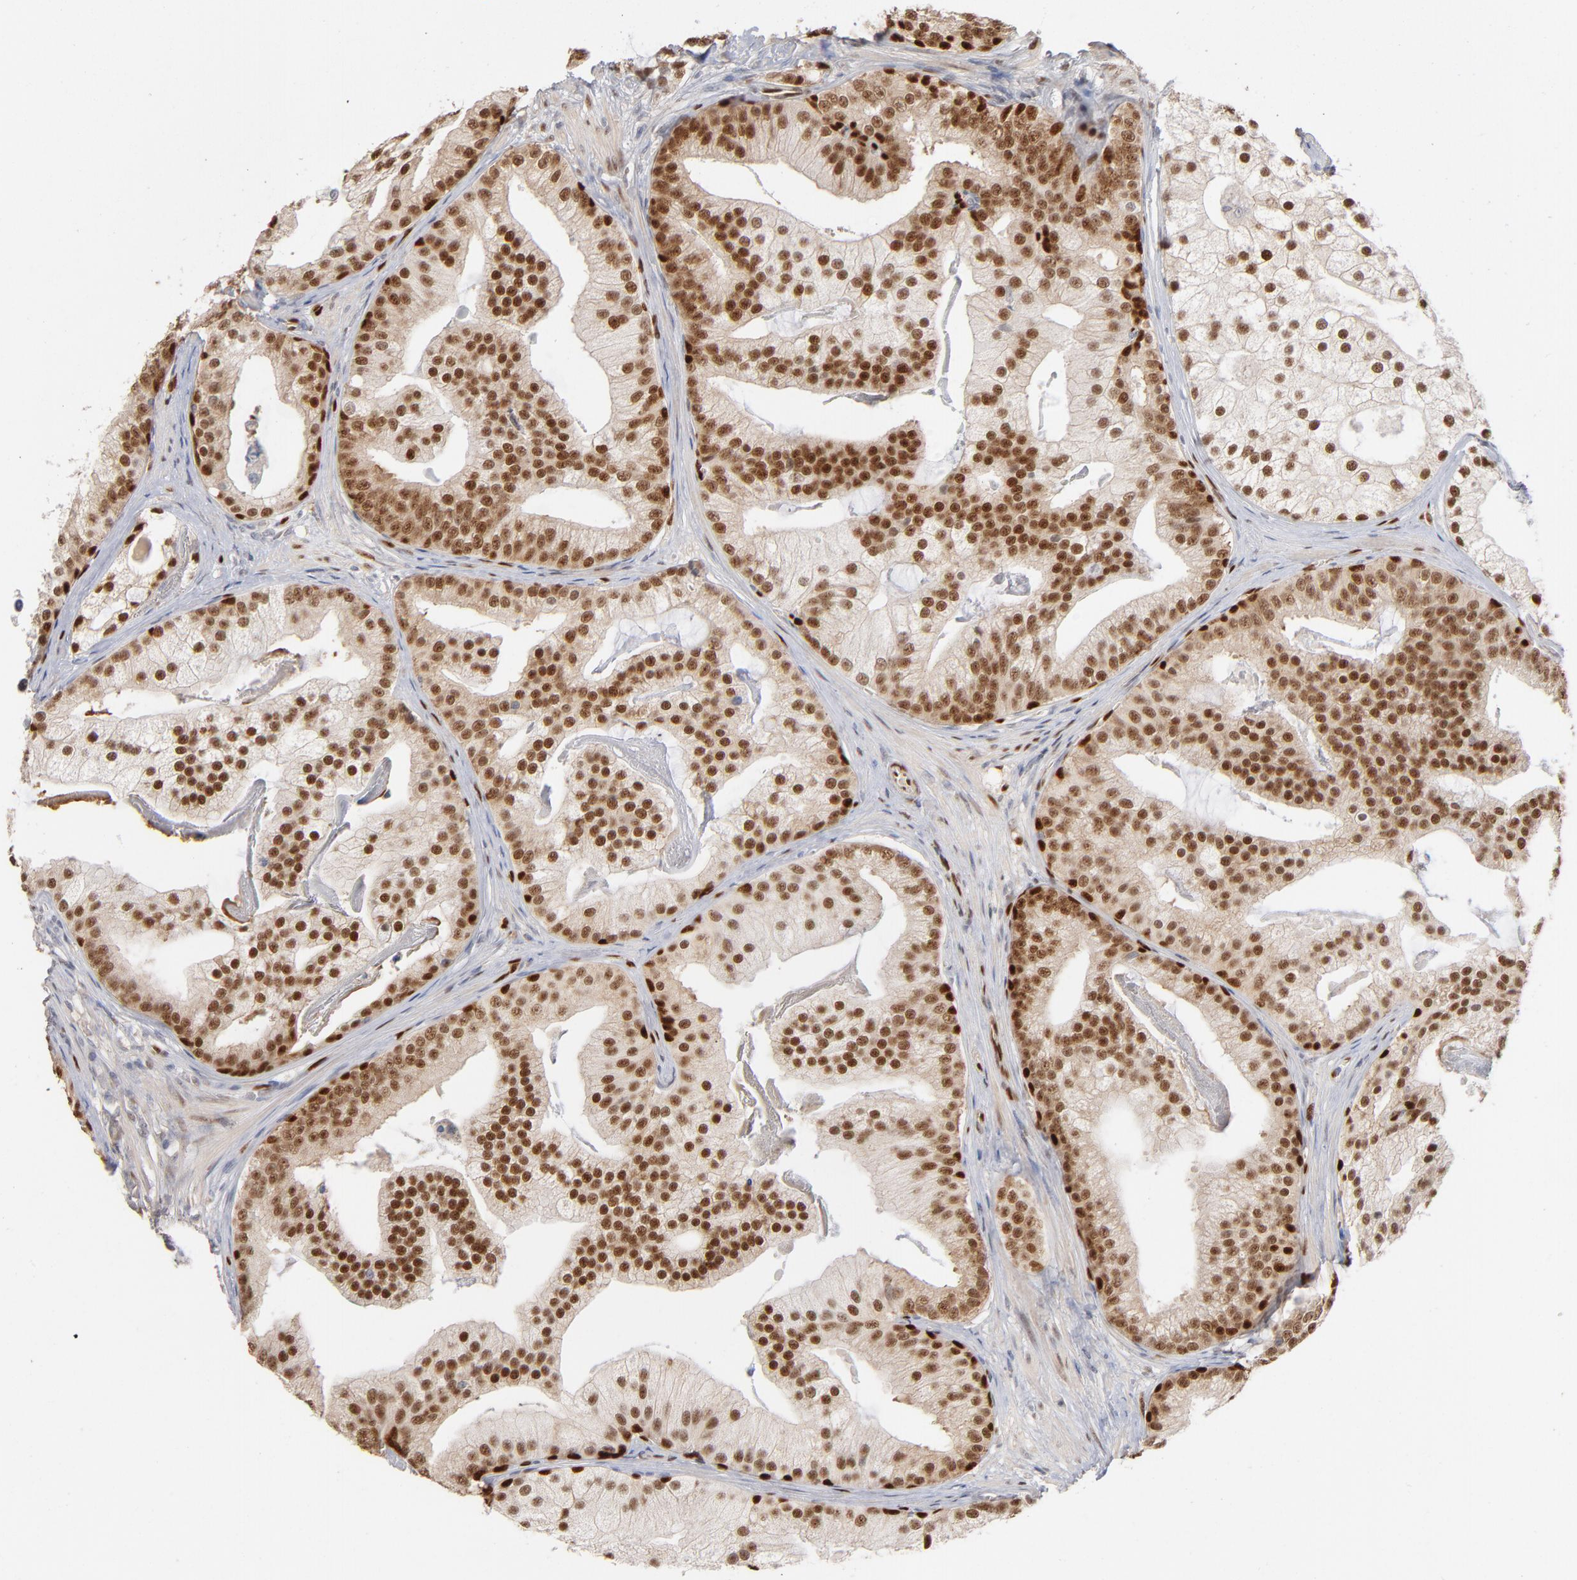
{"staining": {"intensity": "moderate", "quantity": ">75%", "location": "nuclear"}, "tissue": "prostate cancer", "cell_type": "Tumor cells", "image_type": "cancer", "snomed": [{"axis": "morphology", "description": "Adenocarcinoma, Low grade"}, {"axis": "topography", "description": "Prostate"}], "caption": "Low-grade adenocarcinoma (prostate) stained with a brown dye reveals moderate nuclear positive expression in about >75% of tumor cells.", "gene": "NFIB", "patient": {"sex": "male", "age": 58}}